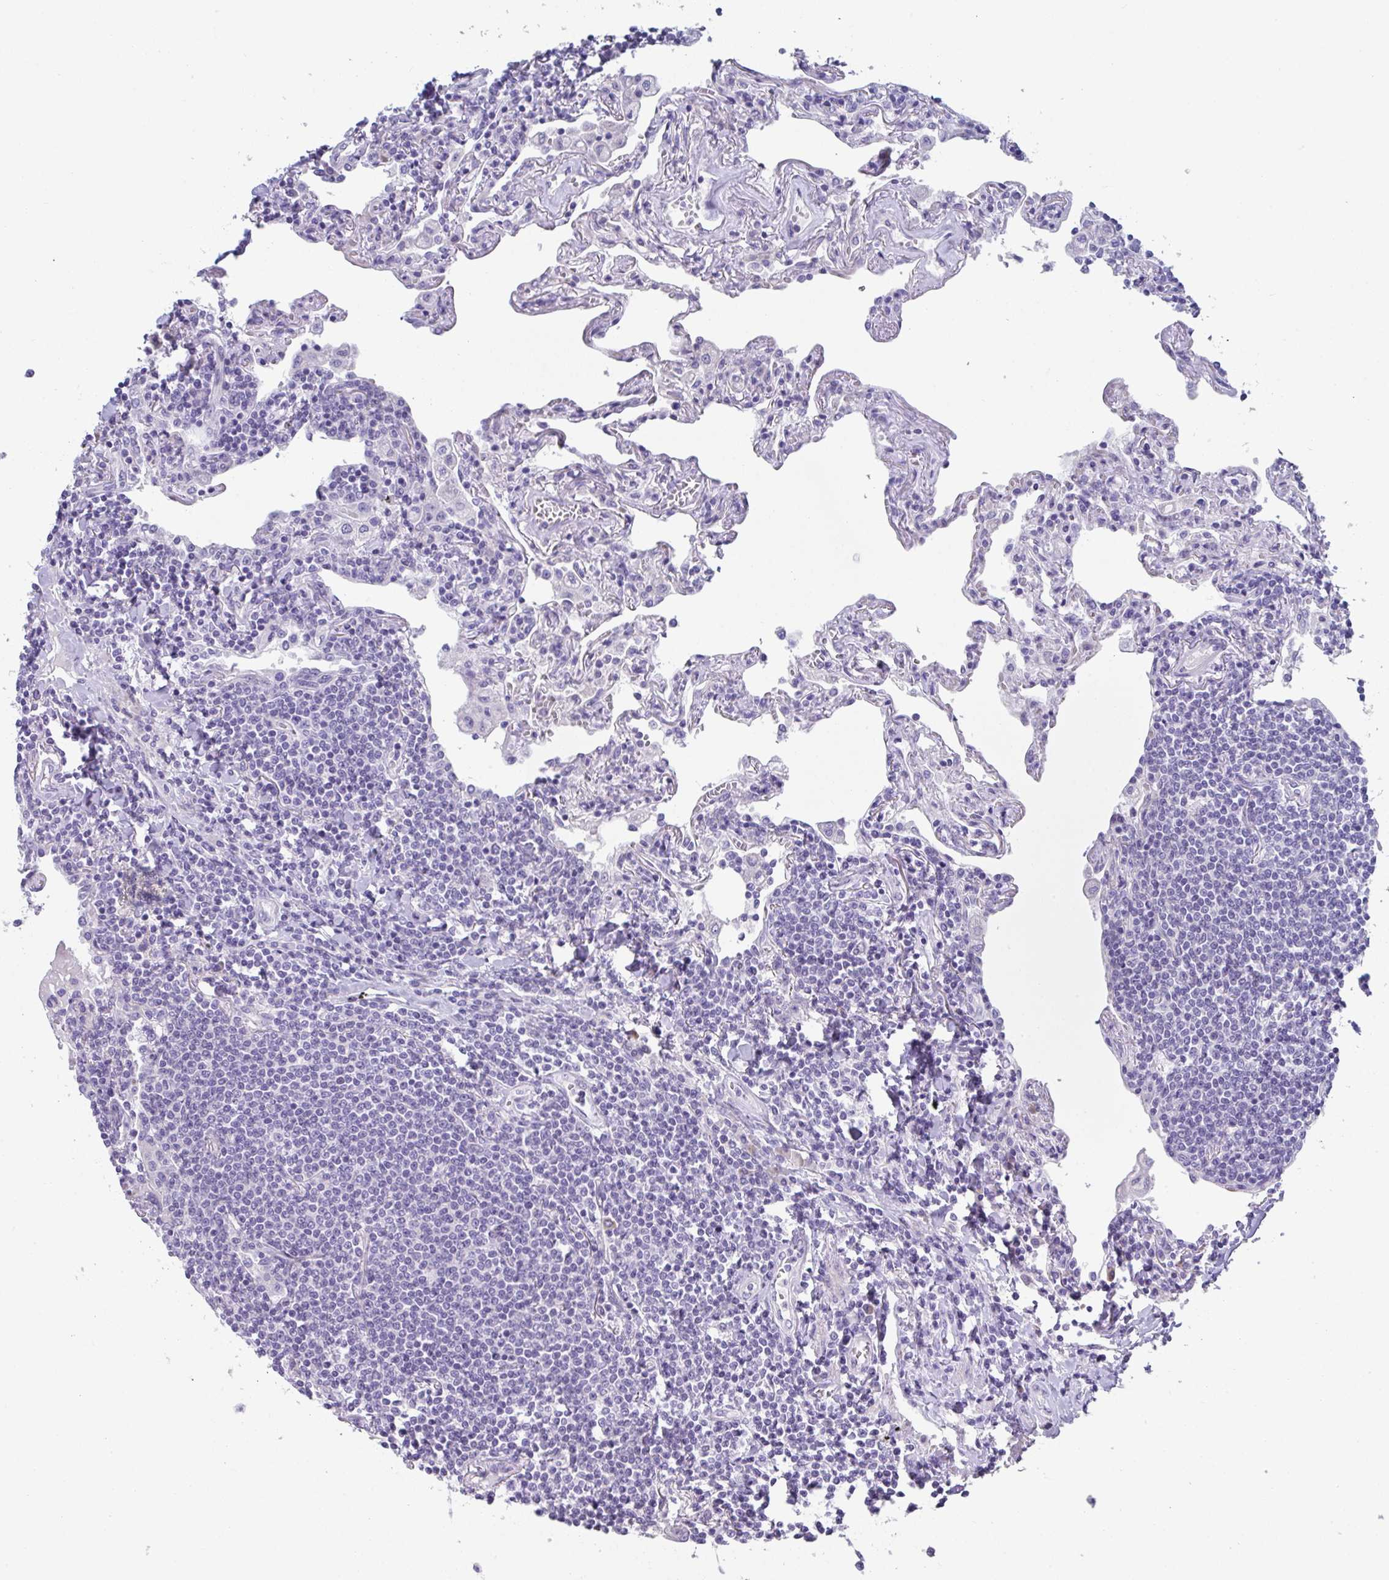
{"staining": {"intensity": "negative", "quantity": "none", "location": "none"}, "tissue": "lymphoma", "cell_type": "Tumor cells", "image_type": "cancer", "snomed": [{"axis": "morphology", "description": "Malignant lymphoma, non-Hodgkin's type, Low grade"}, {"axis": "topography", "description": "Lung"}], "caption": "IHC micrograph of human low-grade malignant lymphoma, non-Hodgkin's type stained for a protein (brown), which reveals no positivity in tumor cells.", "gene": "FBXO47", "patient": {"sex": "female", "age": 71}}